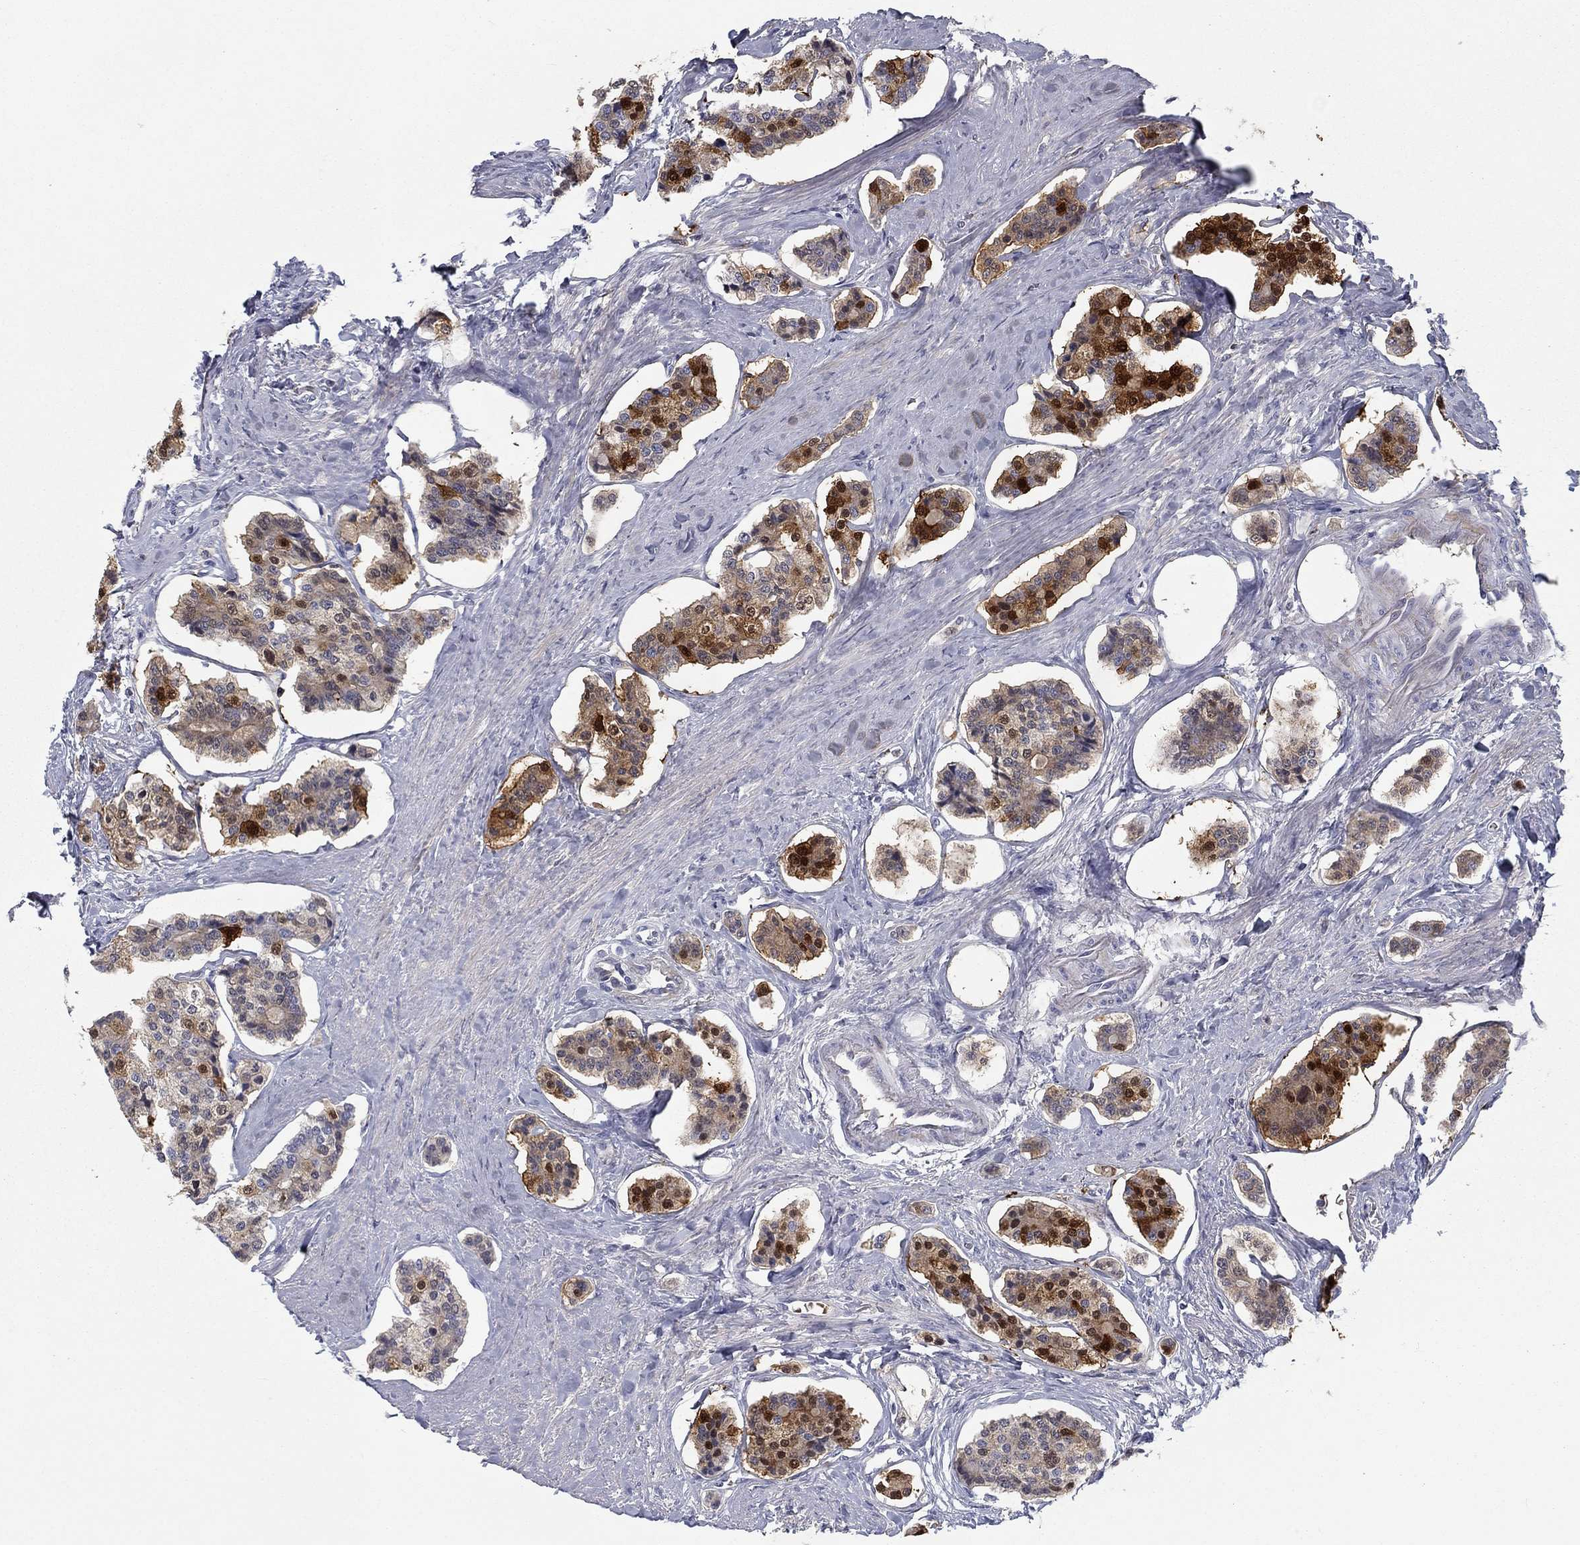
{"staining": {"intensity": "strong", "quantity": "25%-75%", "location": "cytoplasmic/membranous,nuclear"}, "tissue": "carcinoid", "cell_type": "Tumor cells", "image_type": "cancer", "snomed": [{"axis": "morphology", "description": "Carcinoid, malignant, NOS"}, {"axis": "topography", "description": "Small intestine"}], "caption": "Brown immunohistochemical staining in carcinoid shows strong cytoplasmic/membranous and nuclear positivity in approximately 25%-75% of tumor cells. (Brightfield microscopy of DAB IHC at high magnification).", "gene": "CALB1", "patient": {"sex": "female", "age": 65}}